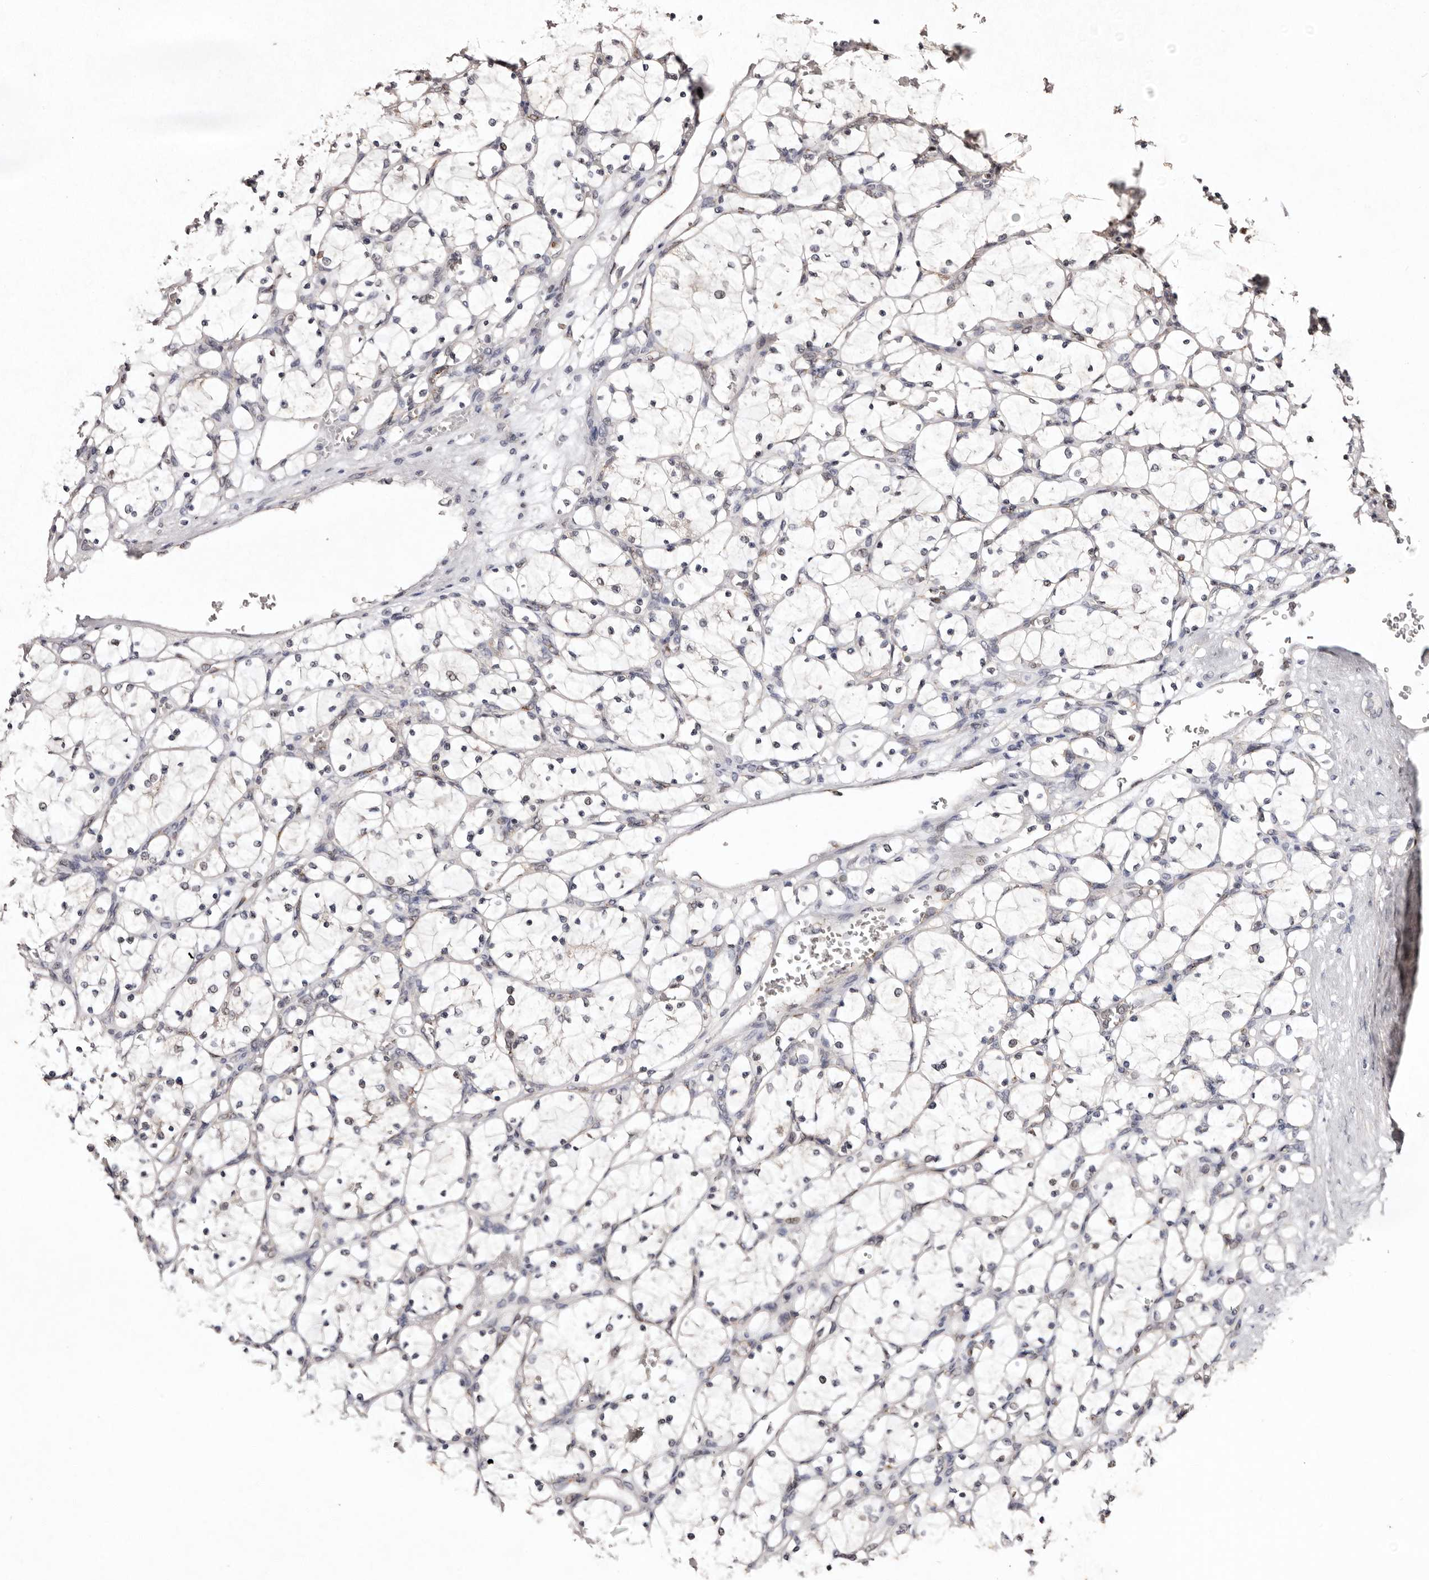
{"staining": {"intensity": "negative", "quantity": "none", "location": "none"}, "tissue": "renal cancer", "cell_type": "Tumor cells", "image_type": "cancer", "snomed": [{"axis": "morphology", "description": "Adenocarcinoma, NOS"}, {"axis": "topography", "description": "Kidney"}], "caption": "Immunohistochemistry image of neoplastic tissue: human renal adenocarcinoma stained with DAB (3,3'-diaminobenzidine) reveals no significant protein staining in tumor cells.", "gene": "NOTCH1", "patient": {"sex": "female", "age": 69}}